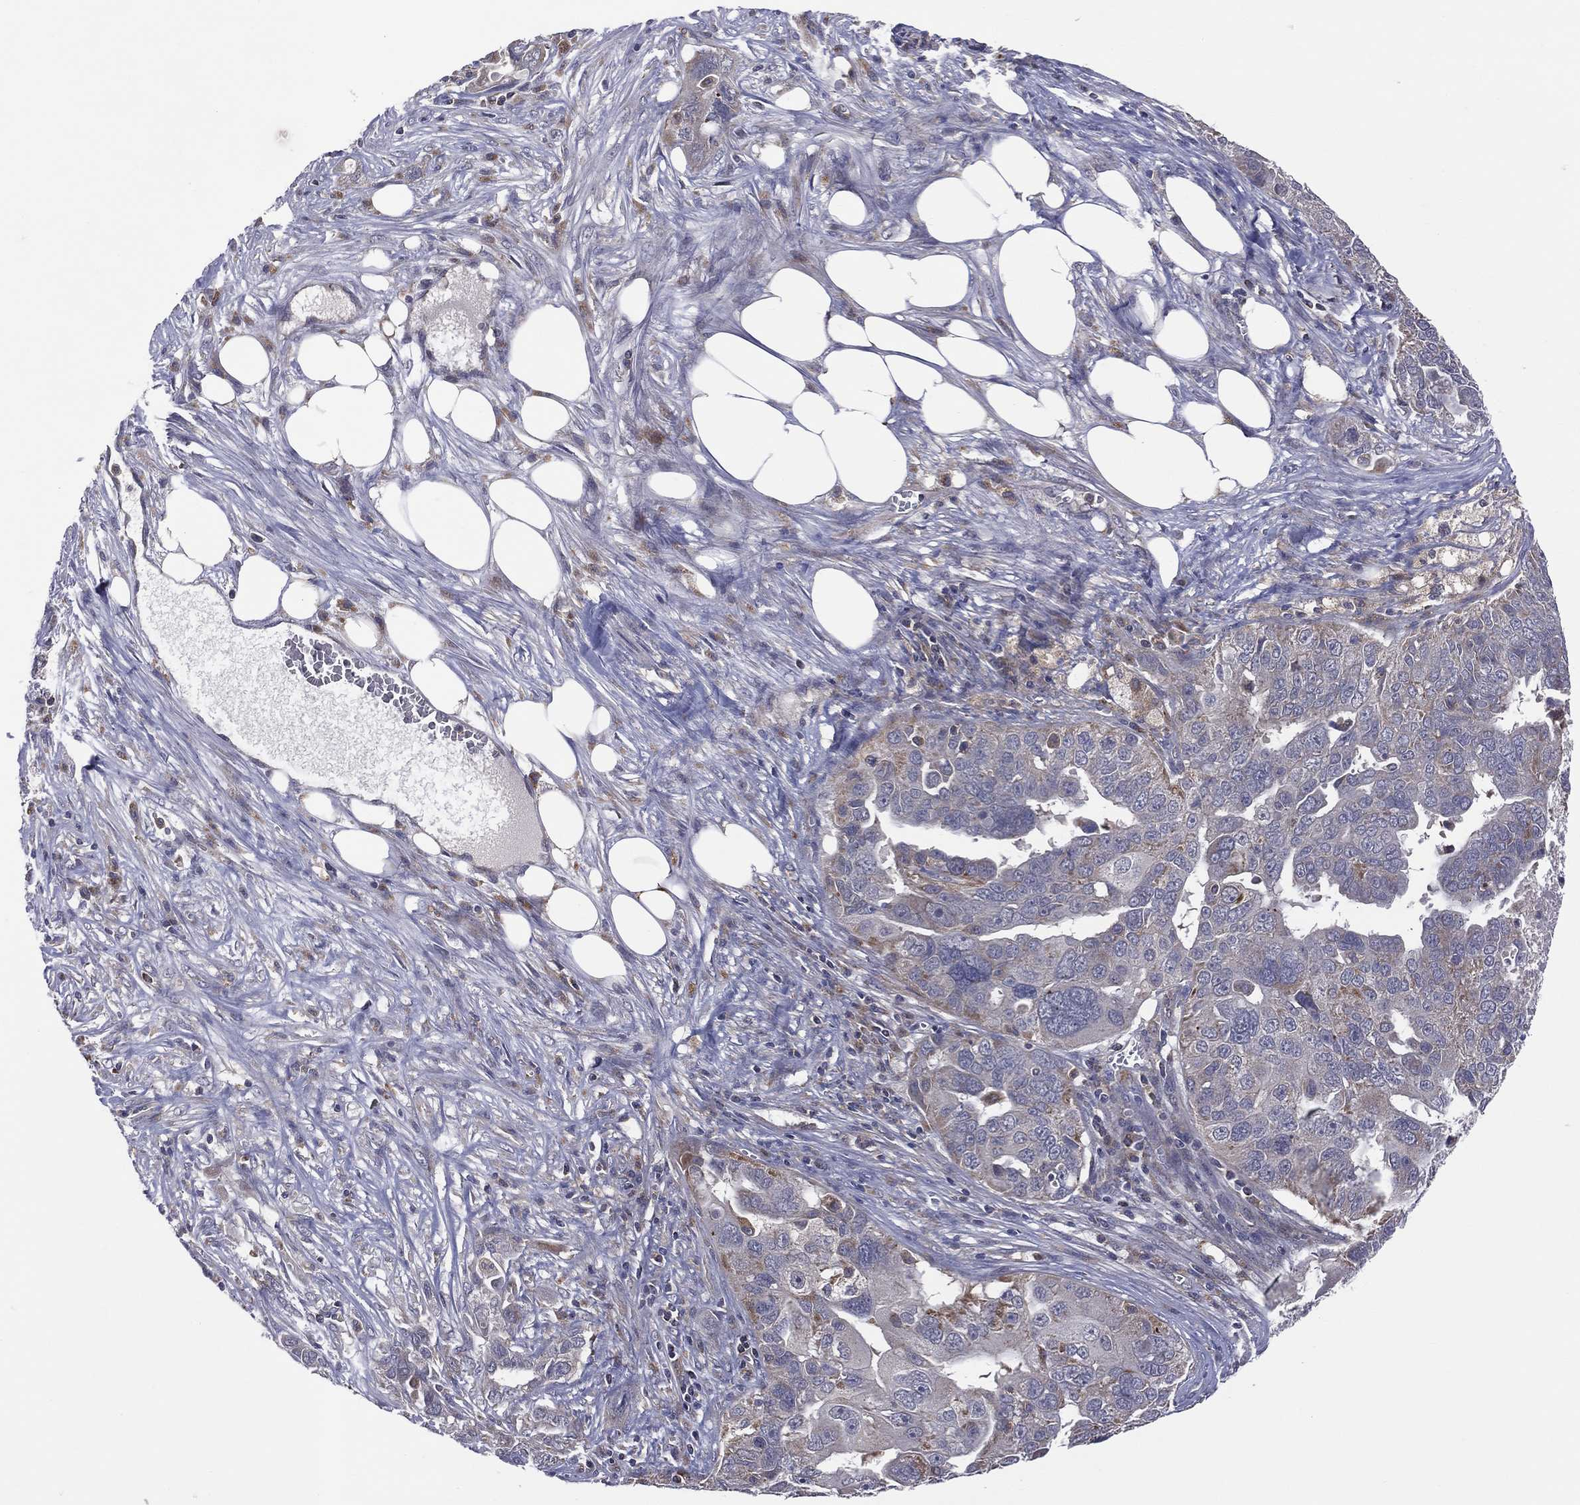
{"staining": {"intensity": "moderate", "quantity": "<25%", "location": "cytoplasmic/membranous"}, "tissue": "ovarian cancer", "cell_type": "Tumor cells", "image_type": "cancer", "snomed": [{"axis": "morphology", "description": "Carcinoma, endometroid"}, {"axis": "topography", "description": "Soft tissue"}, {"axis": "topography", "description": "Ovary"}], "caption": "This micrograph displays IHC staining of ovarian cancer, with low moderate cytoplasmic/membranous positivity in approximately <25% of tumor cells.", "gene": "STARD3", "patient": {"sex": "female", "age": 52}}